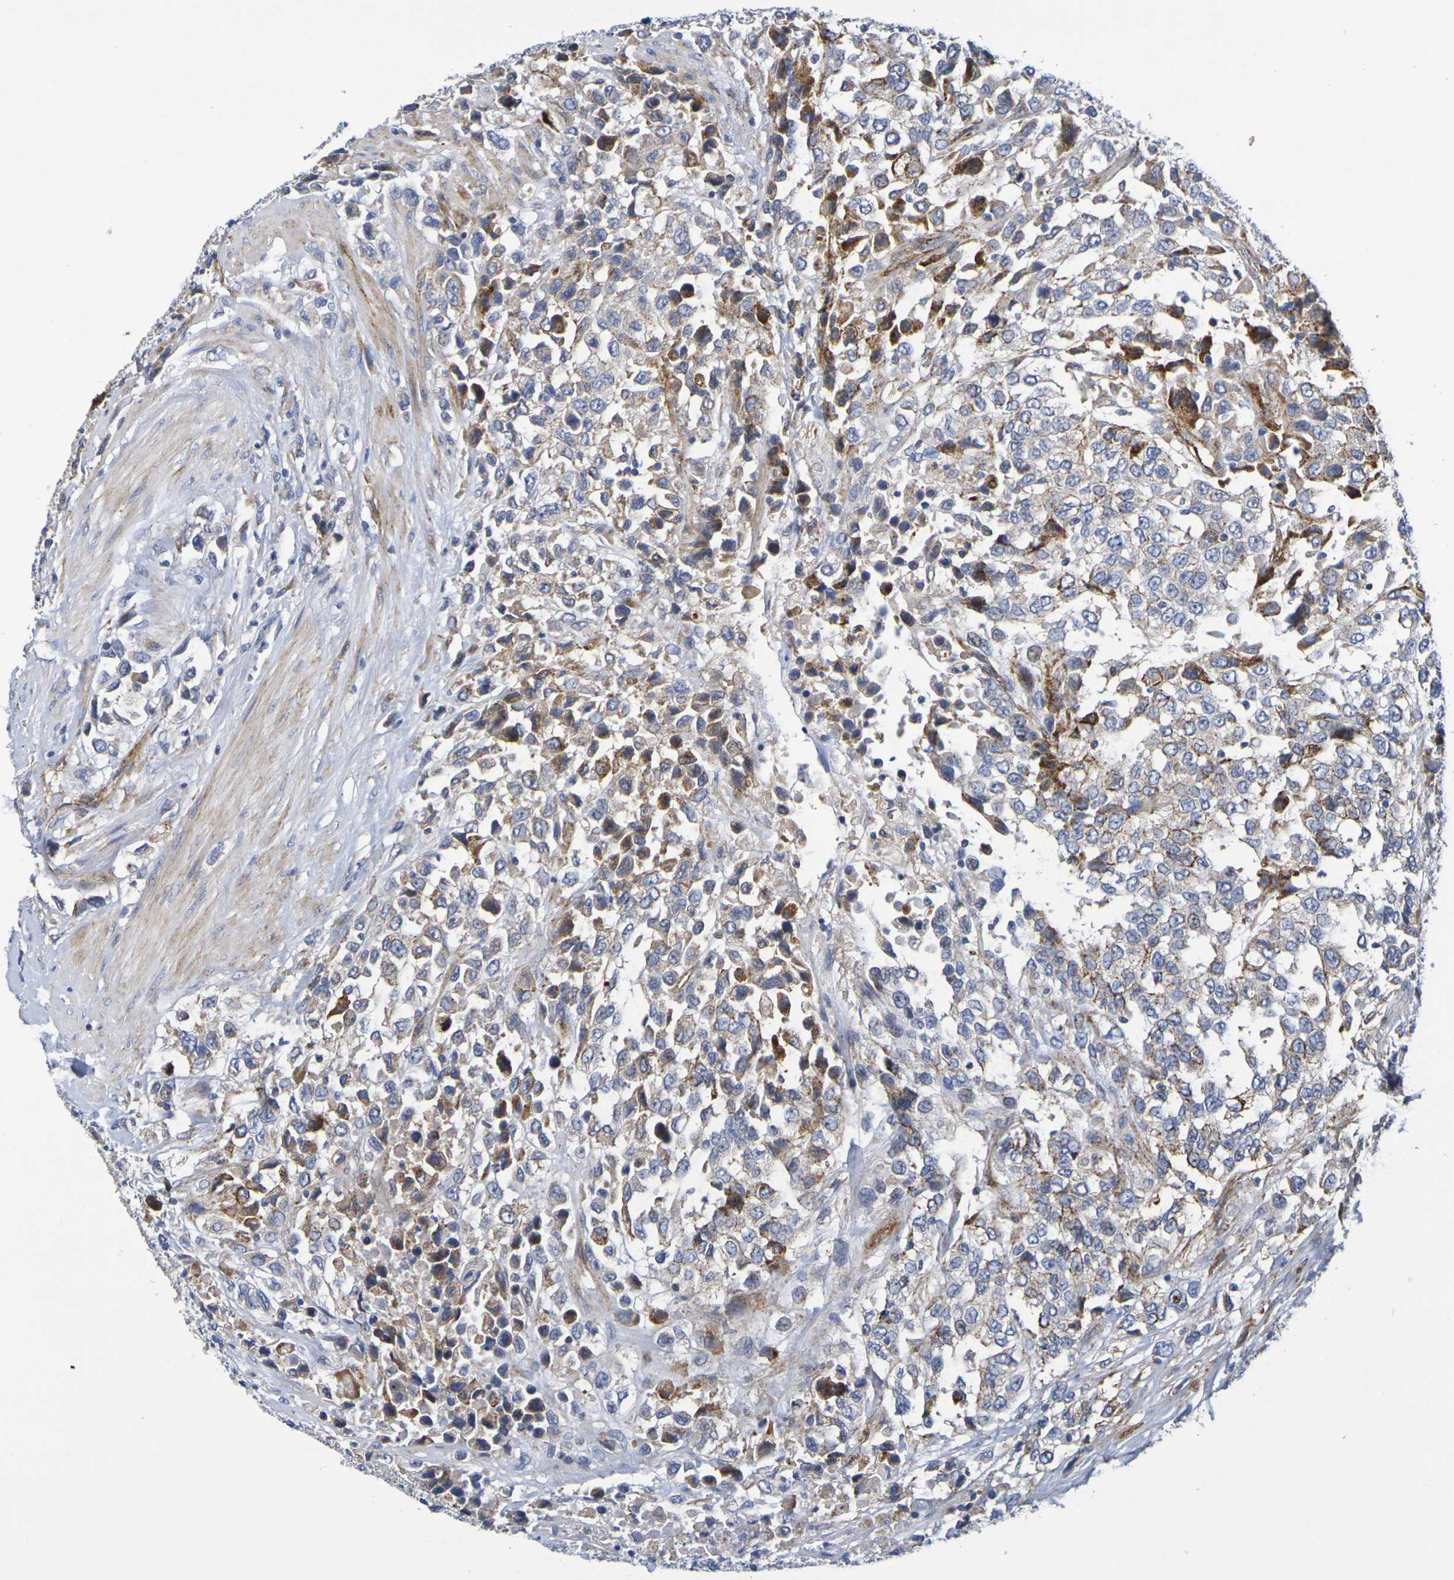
{"staining": {"intensity": "moderate", "quantity": "25%-75%", "location": "cytoplasmic/membranous"}, "tissue": "urothelial cancer", "cell_type": "Tumor cells", "image_type": "cancer", "snomed": [{"axis": "morphology", "description": "Urothelial carcinoma, High grade"}, {"axis": "topography", "description": "Urinary bladder"}], "caption": "Moderate cytoplasmic/membranous expression is identified in about 25%-75% of tumor cells in urothelial cancer.", "gene": "SDC4", "patient": {"sex": "female", "age": 80}}